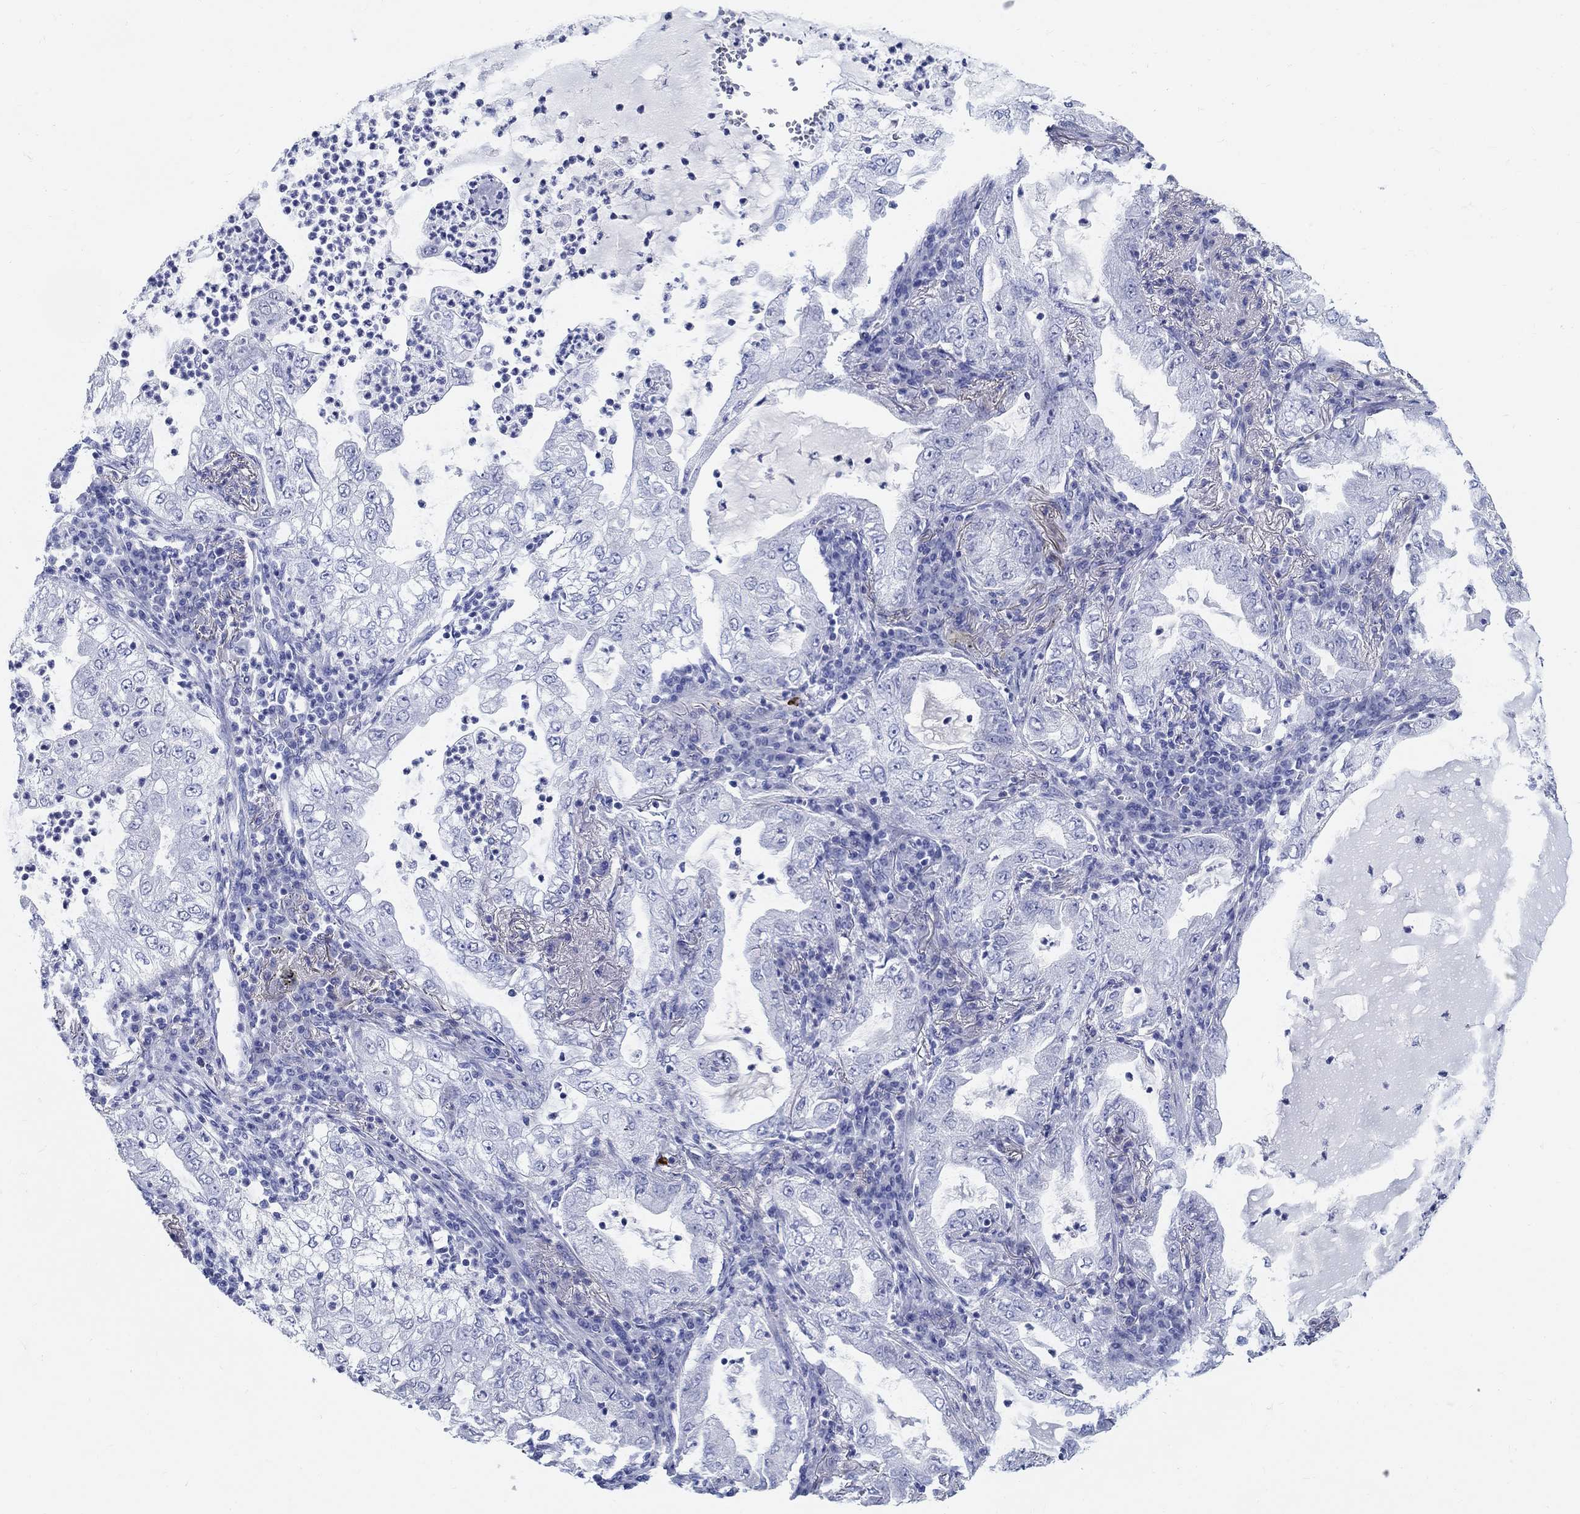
{"staining": {"intensity": "negative", "quantity": "none", "location": "none"}, "tissue": "lung cancer", "cell_type": "Tumor cells", "image_type": "cancer", "snomed": [{"axis": "morphology", "description": "Adenocarcinoma, NOS"}, {"axis": "topography", "description": "Lung"}], "caption": "This is a image of immunohistochemistry (IHC) staining of lung adenocarcinoma, which shows no expression in tumor cells.", "gene": "CRYGS", "patient": {"sex": "female", "age": 73}}